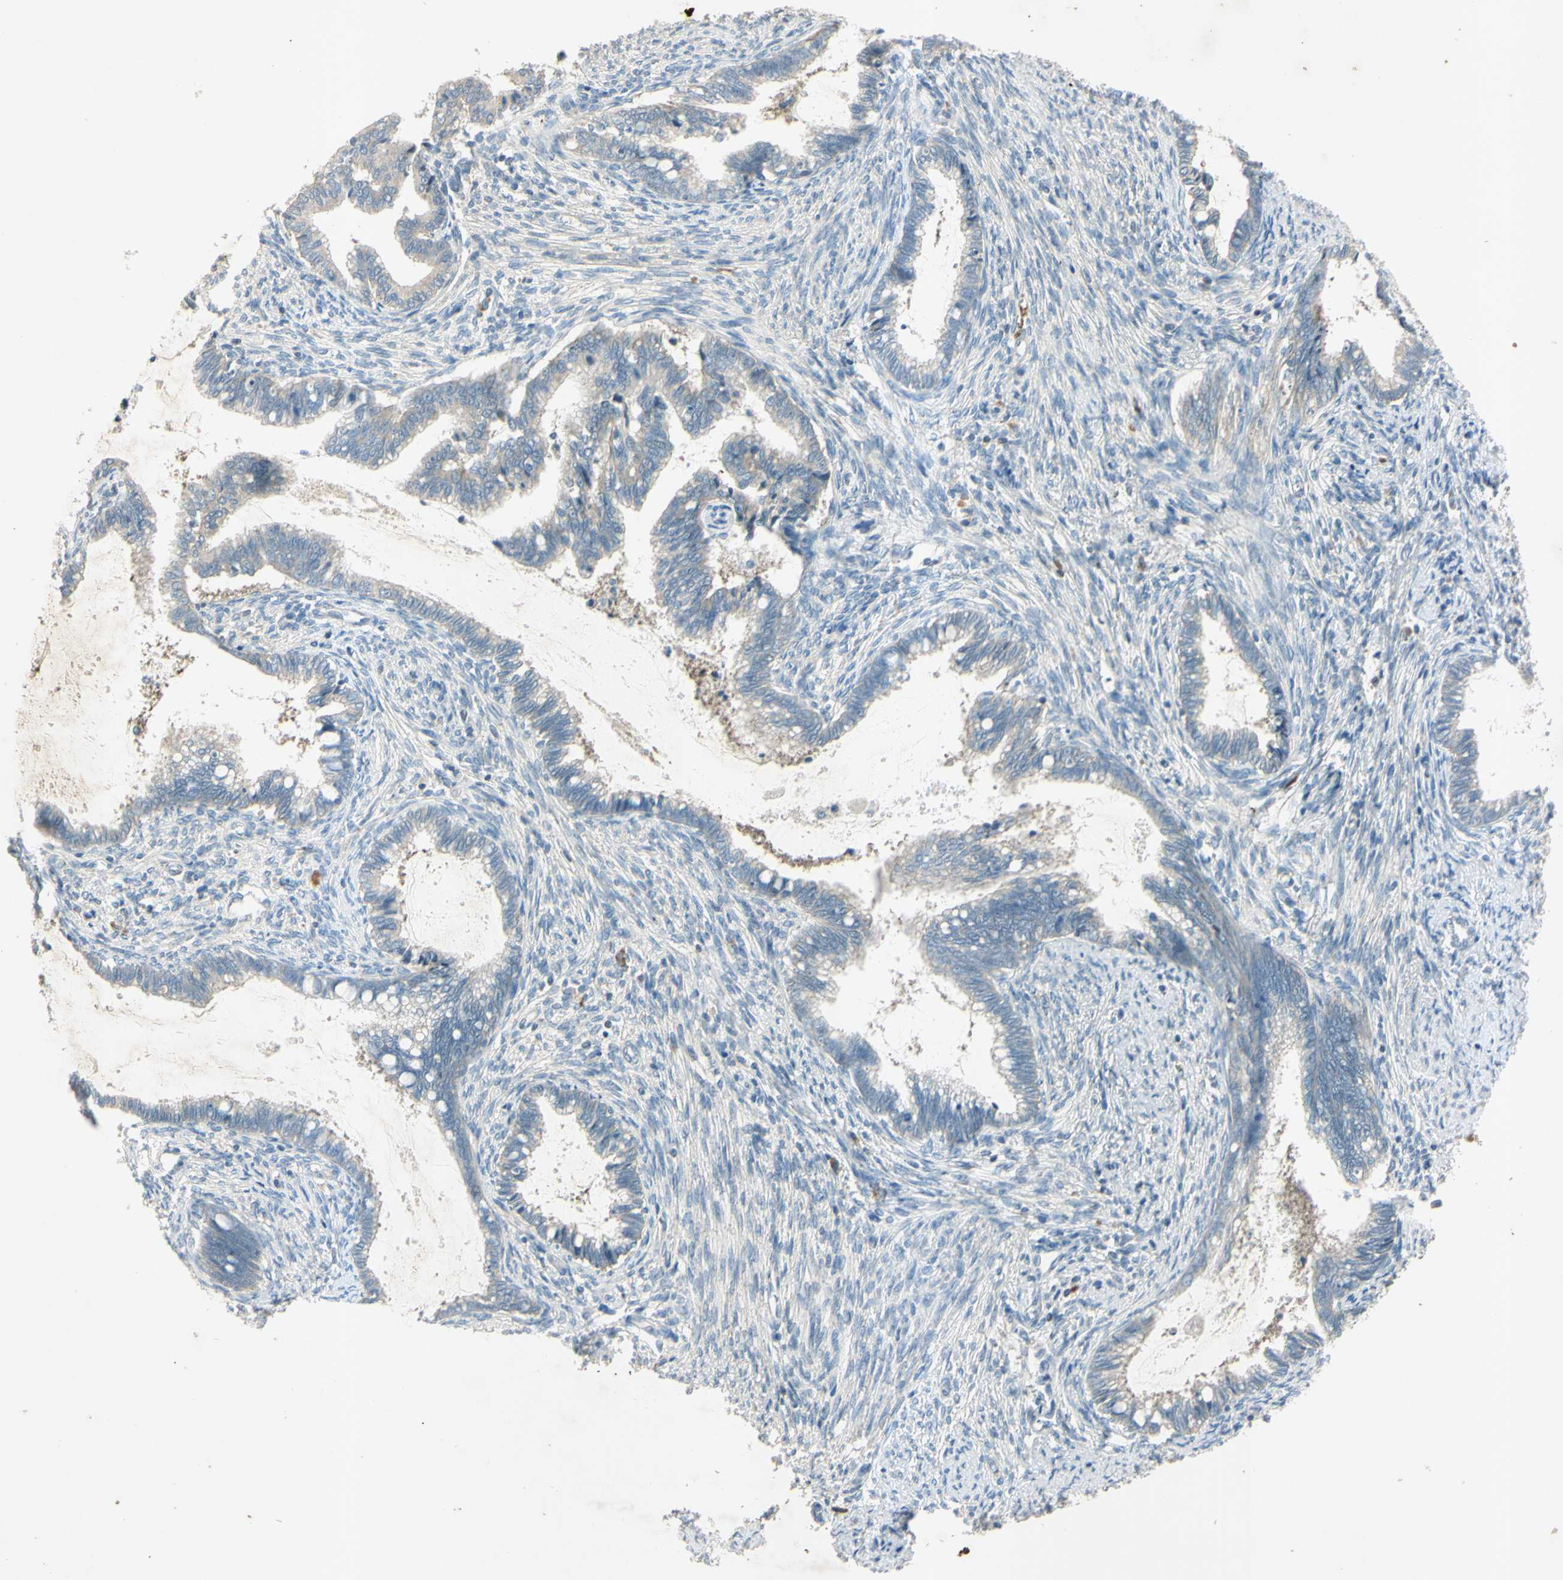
{"staining": {"intensity": "negative", "quantity": "none", "location": "none"}, "tissue": "cervical cancer", "cell_type": "Tumor cells", "image_type": "cancer", "snomed": [{"axis": "morphology", "description": "Adenocarcinoma, NOS"}, {"axis": "topography", "description": "Cervix"}], "caption": "Immunohistochemistry of human cervical cancer (adenocarcinoma) reveals no expression in tumor cells.", "gene": "AATK", "patient": {"sex": "female", "age": 44}}